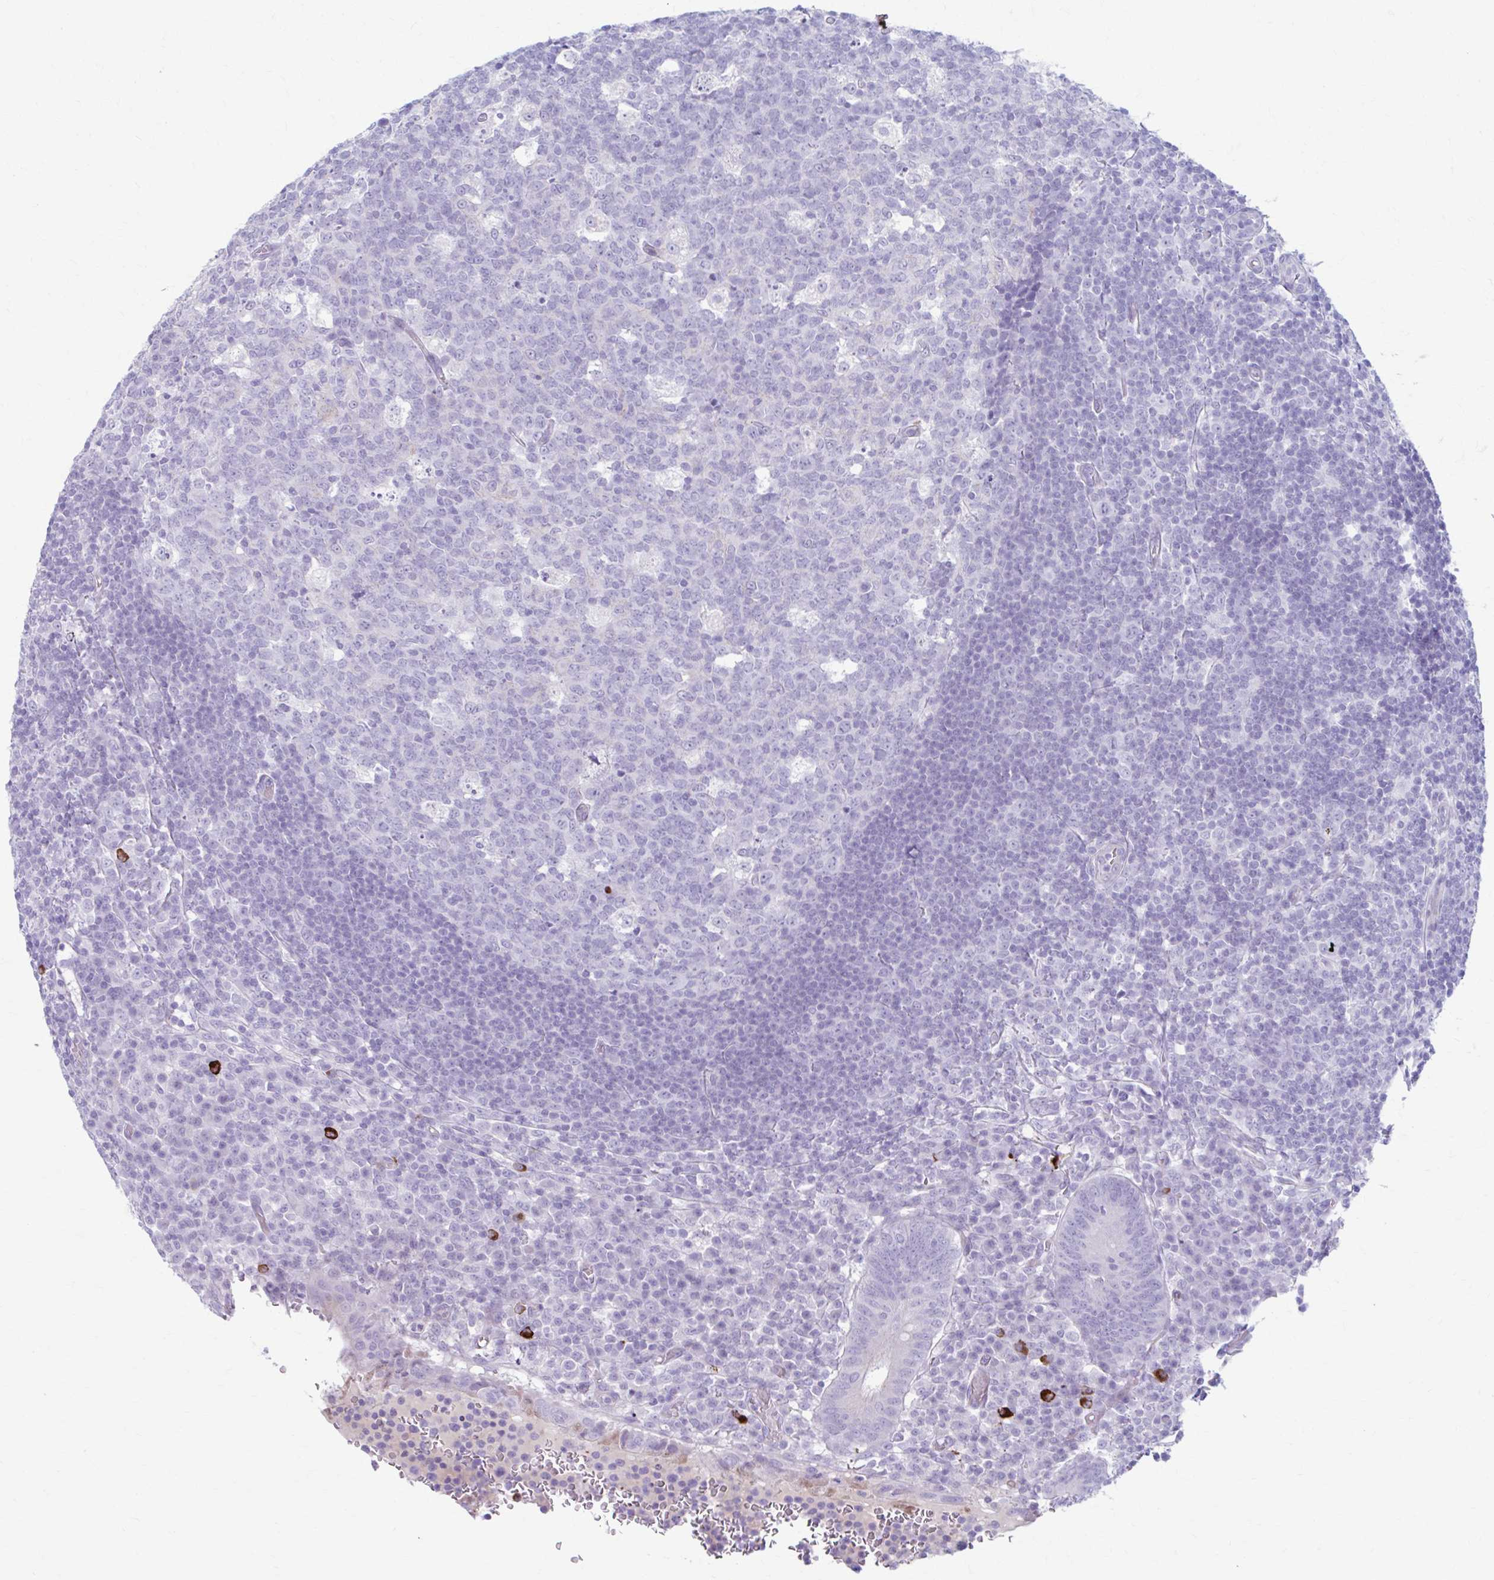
{"staining": {"intensity": "moderate", "quantity": "25%-75%", "location": "cytoplasmic/membranous"}, "tissue": "appendix", "cell_type": "Glandular cells", "image_type": "normal", "snomed": [{"axis": "morphology", "description": "Normal tissue, NOS"}, {"axis": "topography", "description": "Appendix"}], "caption": "IHC image of benign appendix stained for a protein (brown), which exhibits medium levels of moderate cytoplasmic/membranous expression in about 25%-75% of glandular cells.", "gene": "C12orf71", "patient": {"sex": "male", "age": 18}}